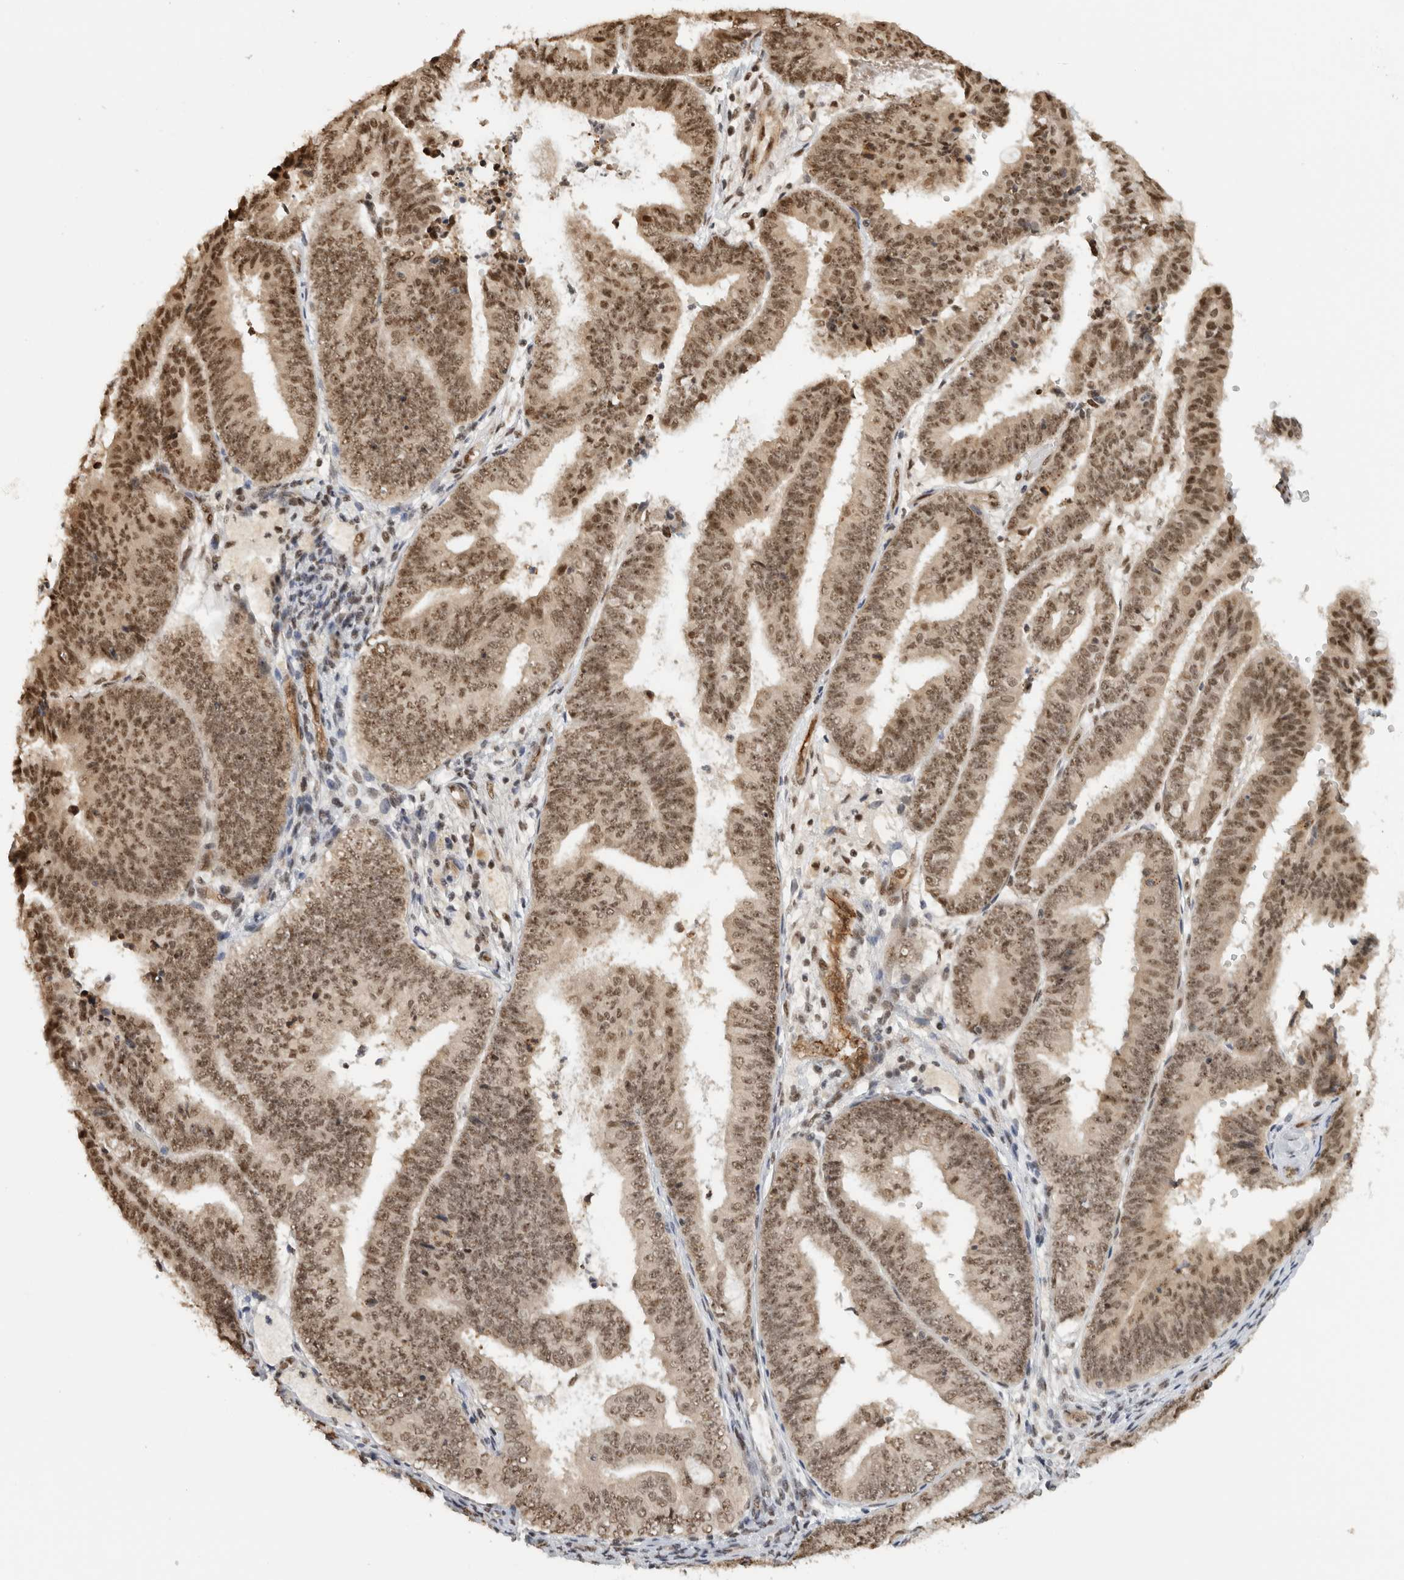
{"staining": {"intensity": "moderate", "quantity": ">75%", "location": "nuclear"}, "tissue": "endometrial cancer", "cell_type": "Tumor cells", "image_type": "cancer", "snomed": [{"axis": "morphology", "description": "Adenocarcinoma, NOS"}, {"axis": "topography", "description": "Endometrium"}], "caption": "The immunohistochemical stain highlights moderate nuclear positivity in tumor cells of endometrial cancer tissue. (Stains: DAB in brown, nuclei in blue, Microscopy: brightfield microscopy at high magnification).", "gene": "EBNA1BP2", "patient": {"sex": "female", "age": 63}}